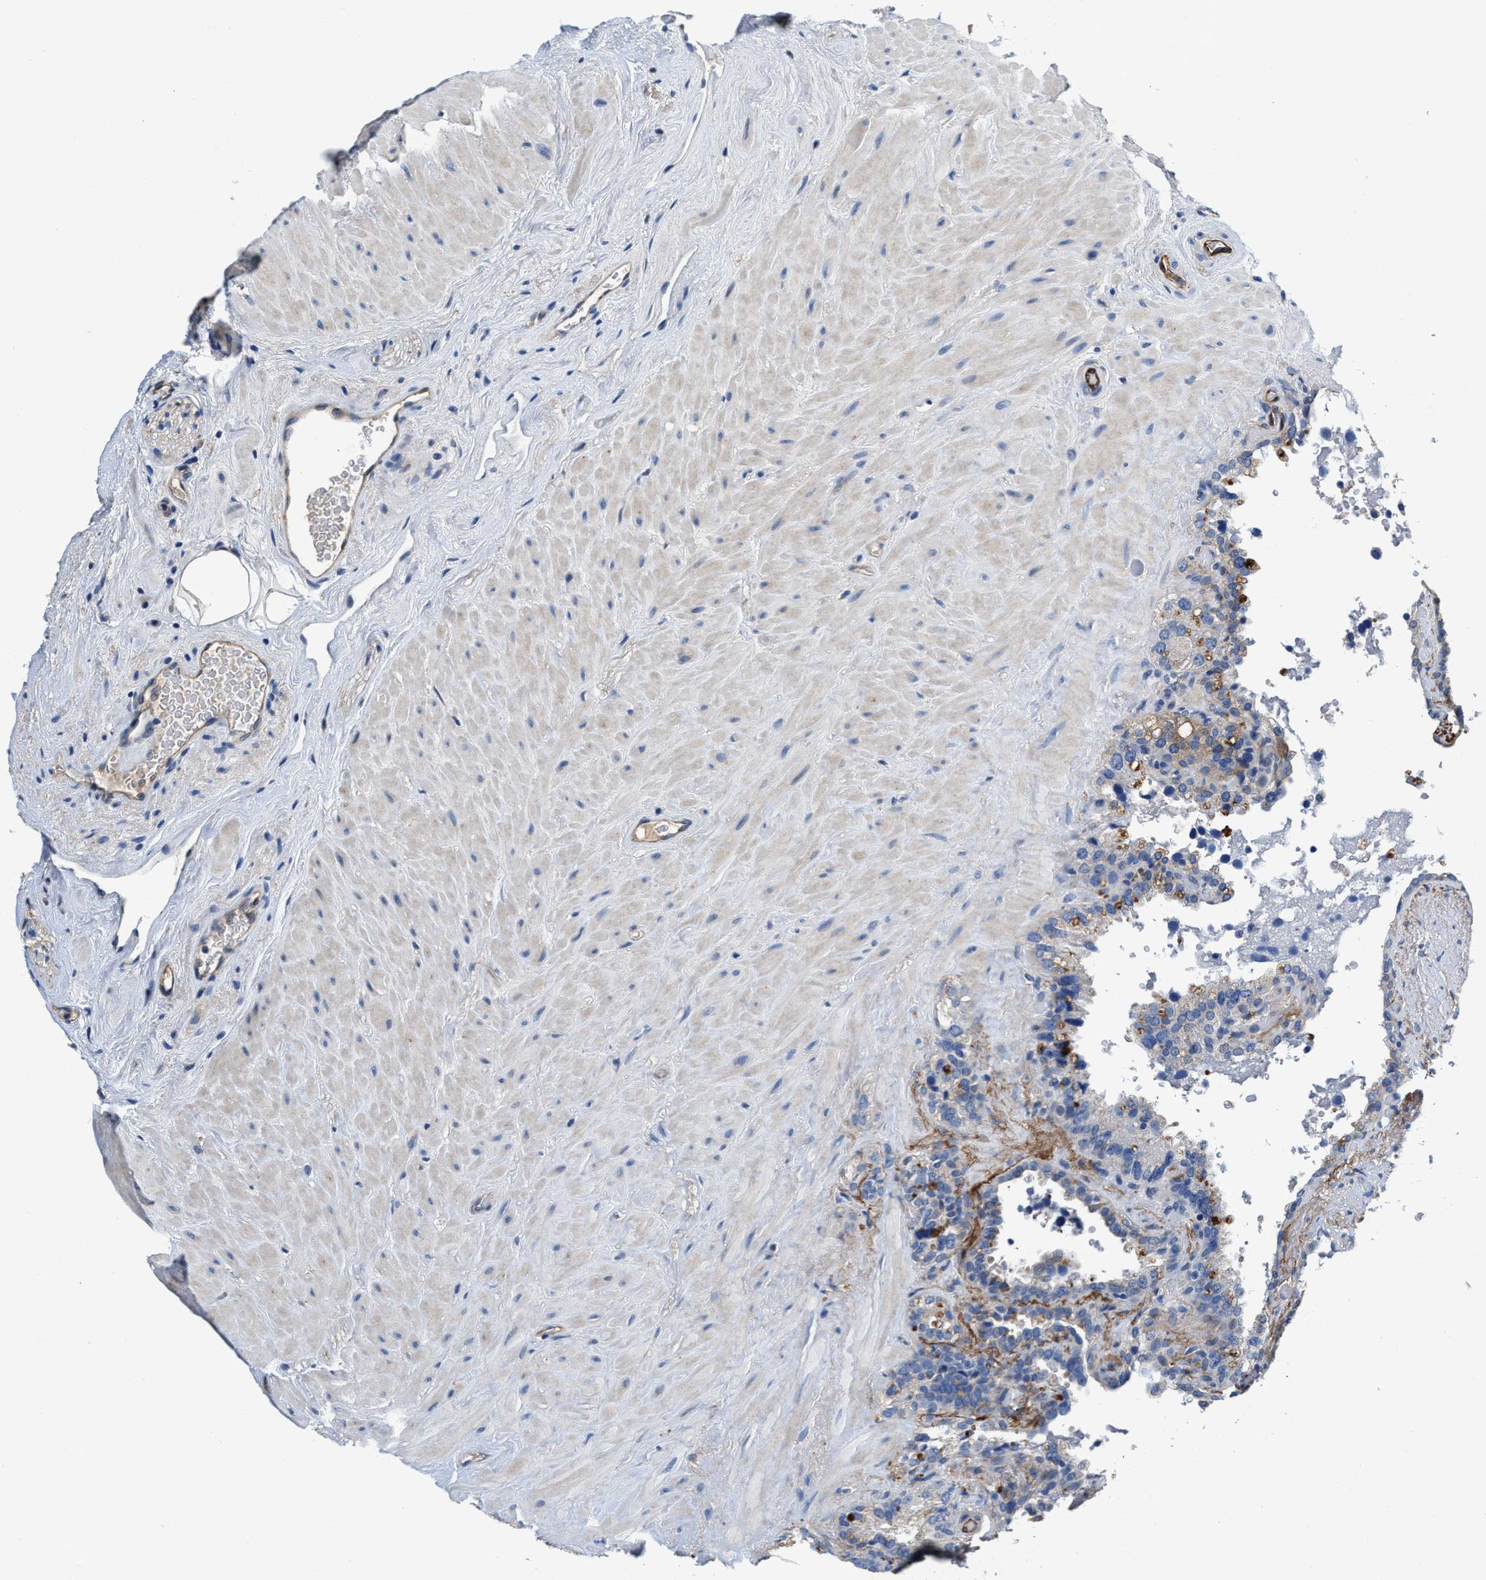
{"staining": {"intensity": "weak", "quantity": "<25%", "location": "cytoplasmic/membranous"}, "tissue": "seminal vesicle", "cell_type": "Glandular cells", "image_type": "normal", "snomed": [{"axis": "morphology", "description": "Normal tissue, NOS"}, {"axis": "topography", "description": "Seminal veicle"}], "caption": "Glandular cells show no significant staining in normal seminal vesicle.", "gene": "PEG10", "patient": {"sex": "male", "age": 68}}